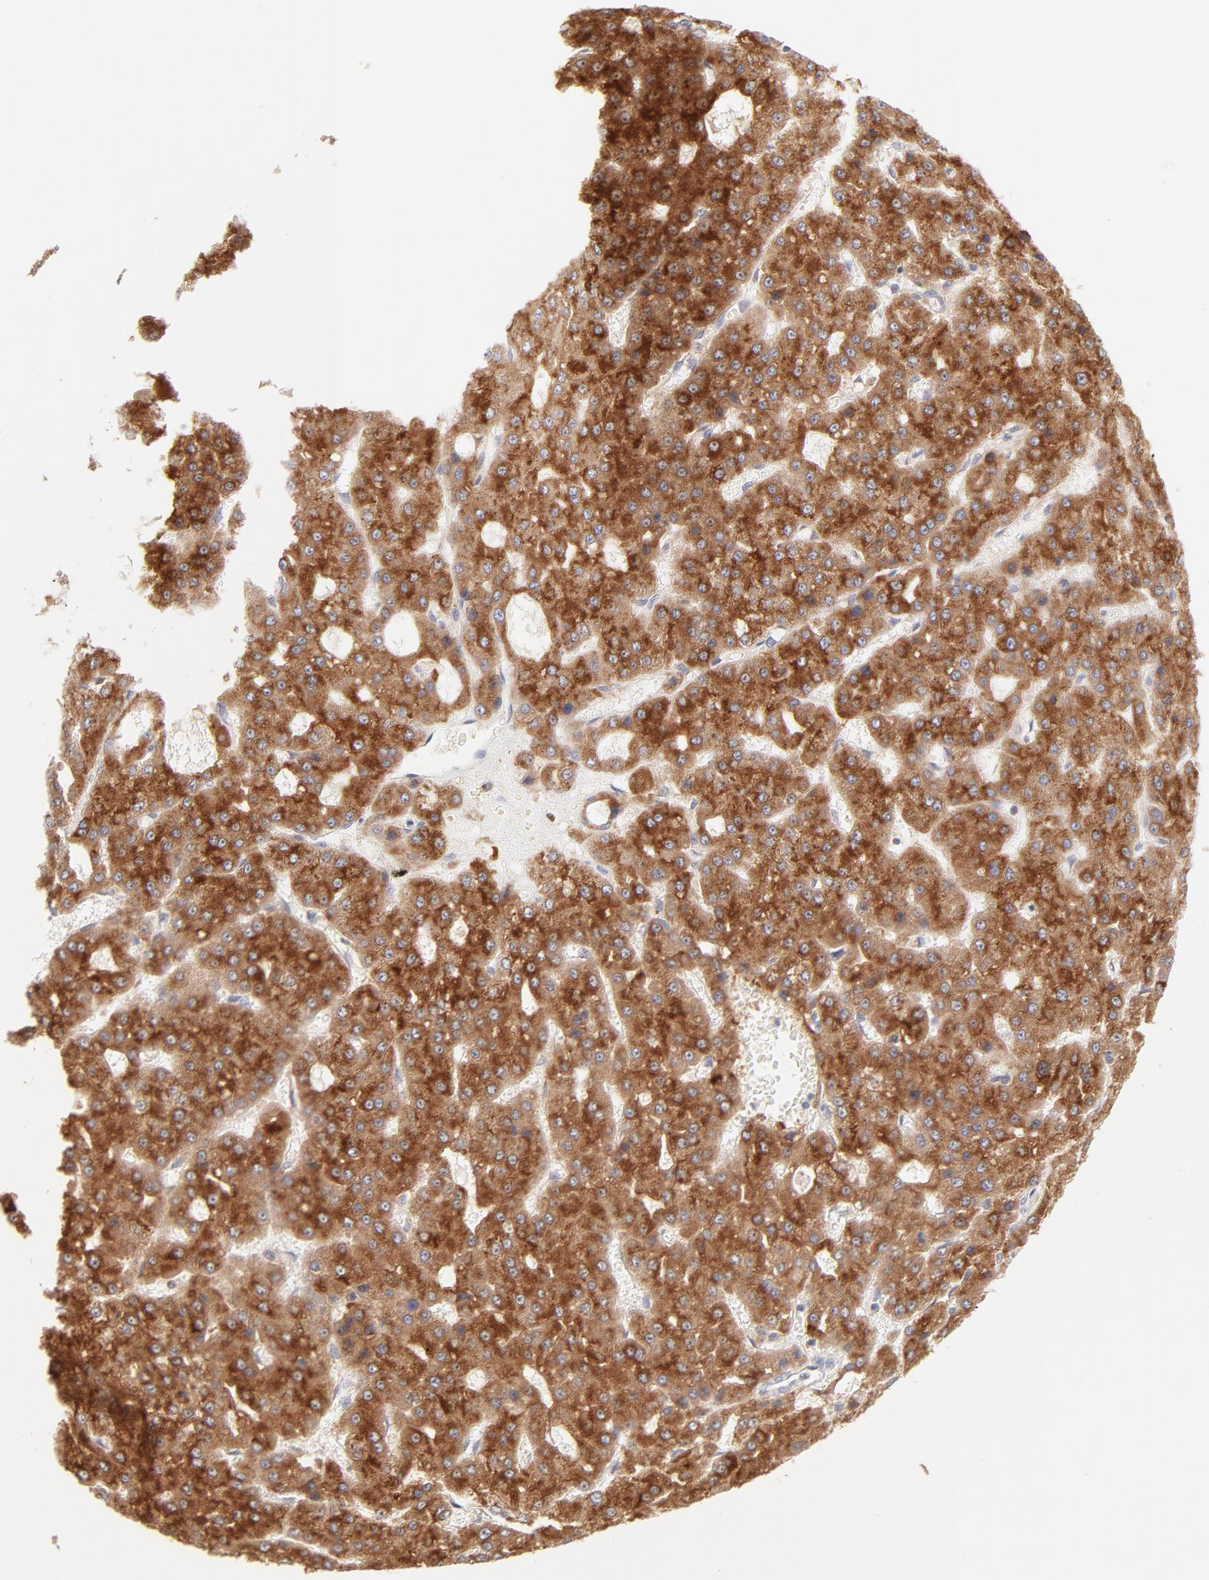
{"staining": {"intensity": "strong", "quantity": ">75%", "location": "cytoplasmic/membranous"}, "tissue": "liver cancer", "cell_type": "Tumor cells", "image_type": "cancer", "snomed": [{"axis": "morphology", "description": "Carcinoma, Hepatocellular, NOS"}, {"axis": "topography", "description": "Liver"}], "caption": "Protein analysis of liver cancer (hepatocellular carcinoma) tissue shows strong cytoplasmic/membranous staining in about >75% of tumor cells. The protein of interest is shown in brown color, while the nuclei are stained blue.", "gene": "RPS6KA1", "patient": {"sex": "male", "age": 47}}